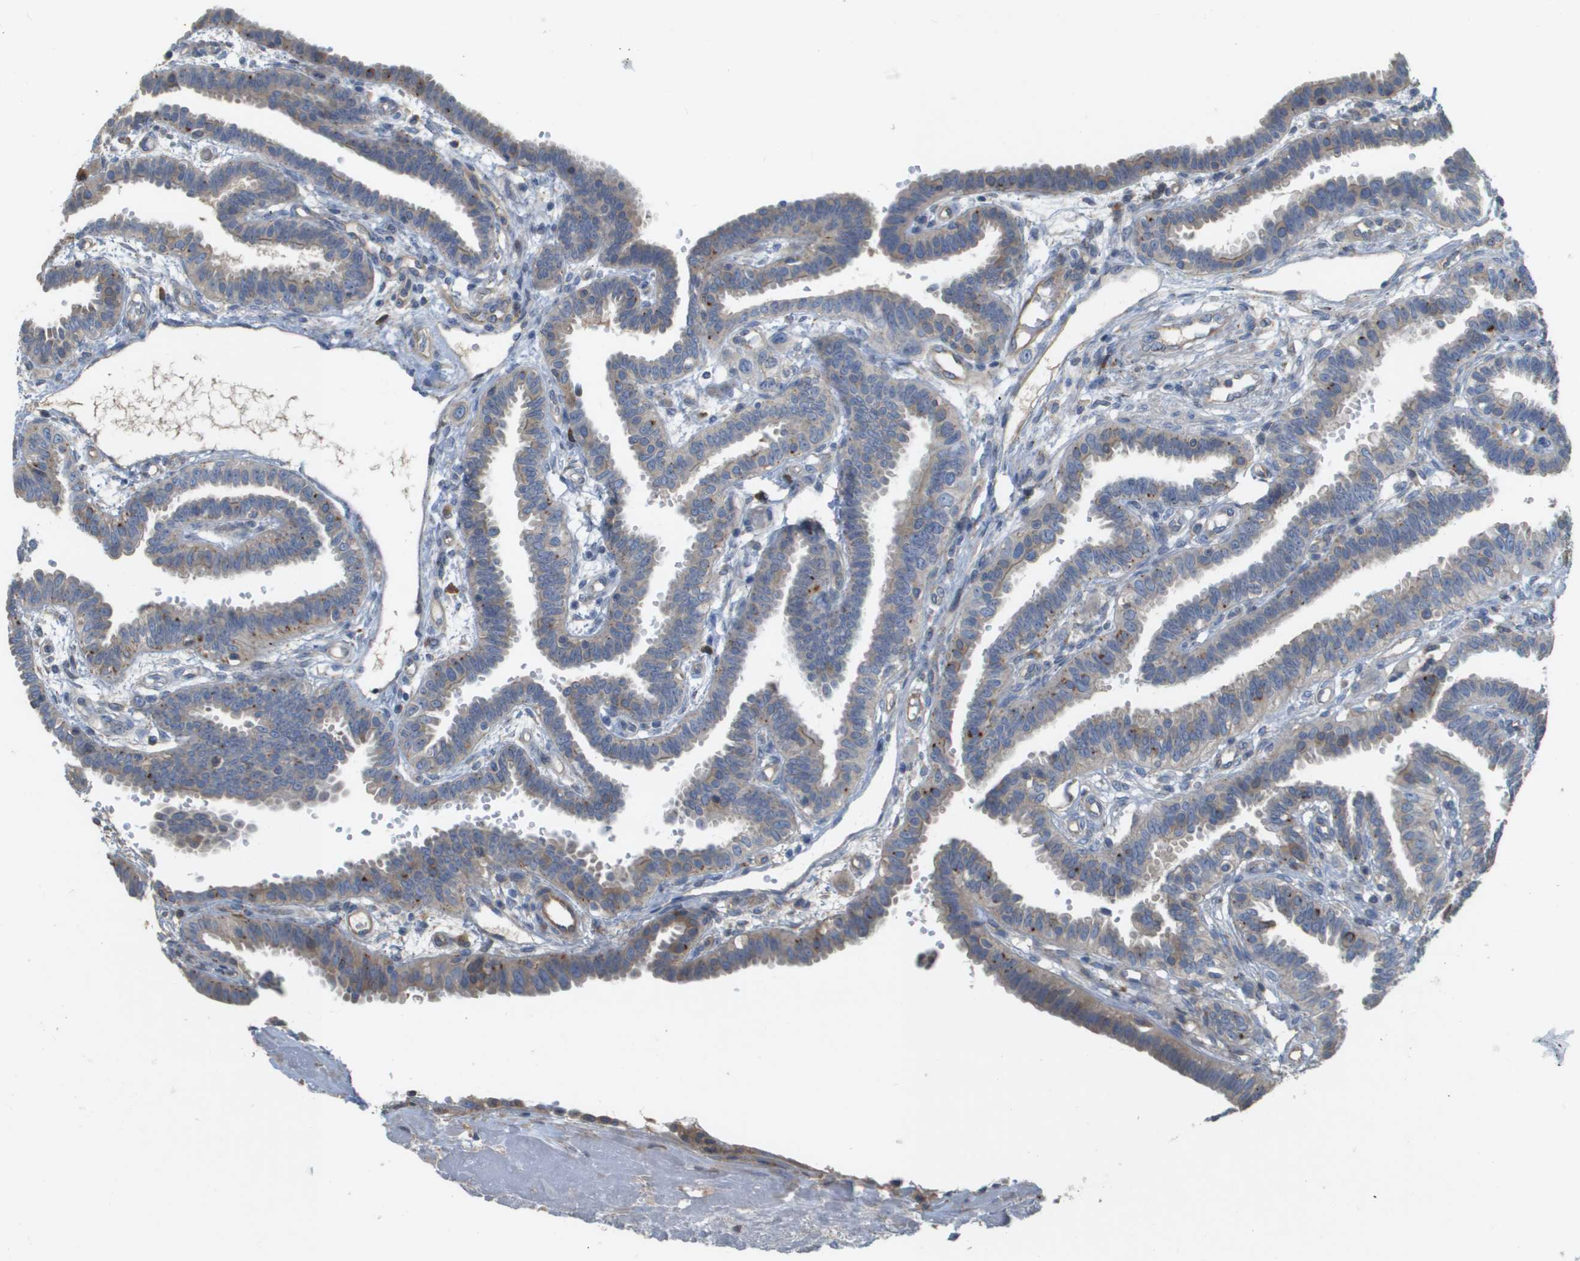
{"staining": {"intensity": "weak", "quantity": "25%-75%", "location": "cytoplasmic/membranous"}, "tissue": "fallopian tube", "cell_type": "Glandular cells", "image_type": "normal", "snomed": [{"axis": "morphology", "description": "Normal tissue, NOS"}, {"axis": "topography", "description": "Fallopian tube"}, {"axis": "topography", "description": "Placenta"}], "caption": "Immunohistochemistry of unremarkable human fallopian tube shows low levels of weak cytoplasmic/membranous positivity in about 25%-75% of glandular cells.", "gene": "CASP10", "patient": {"sex": "female", "age": 34}}